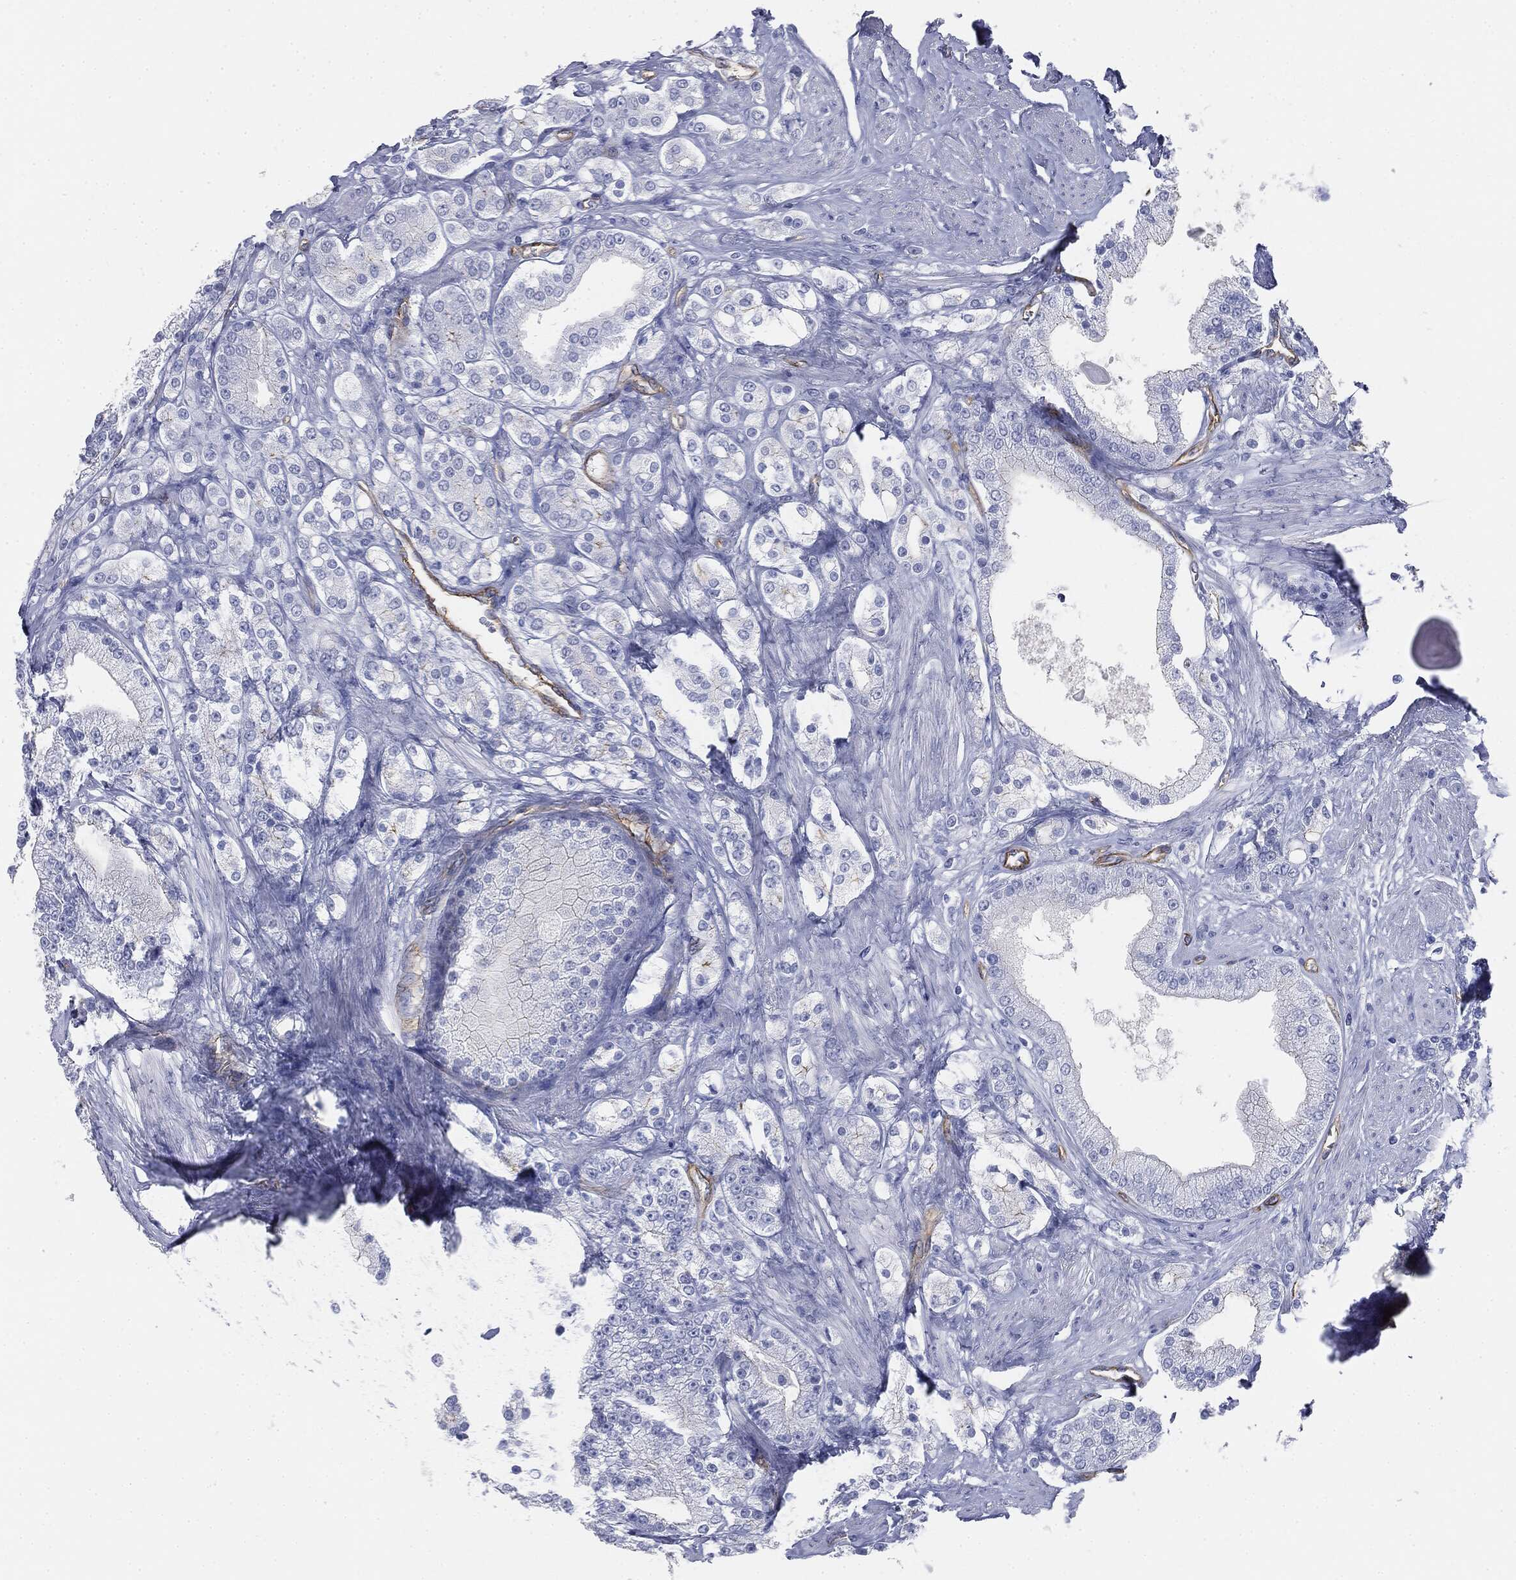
{"staining": {"intensity": "negative", "quantity": "none", "location": "none"}, "tissue": "prostate cancer", "cell_type": "Tumor cells", "image_type": "cancer", "snomed": [{"axis": "morphology", "description": "Adenocarcinoma, NOS"}, {"axis": "topography", "description": "Prostate and seminal vesicle, NOS"}, {"axis": "topography", "description": "Prostate"}], "caption": "This is an IHC micrograph of human prostate adenocarcinoma. There is no staining in tumor cells.", "gene": "MUC5AC", "patient": {"sex": "male", "age": 67}}